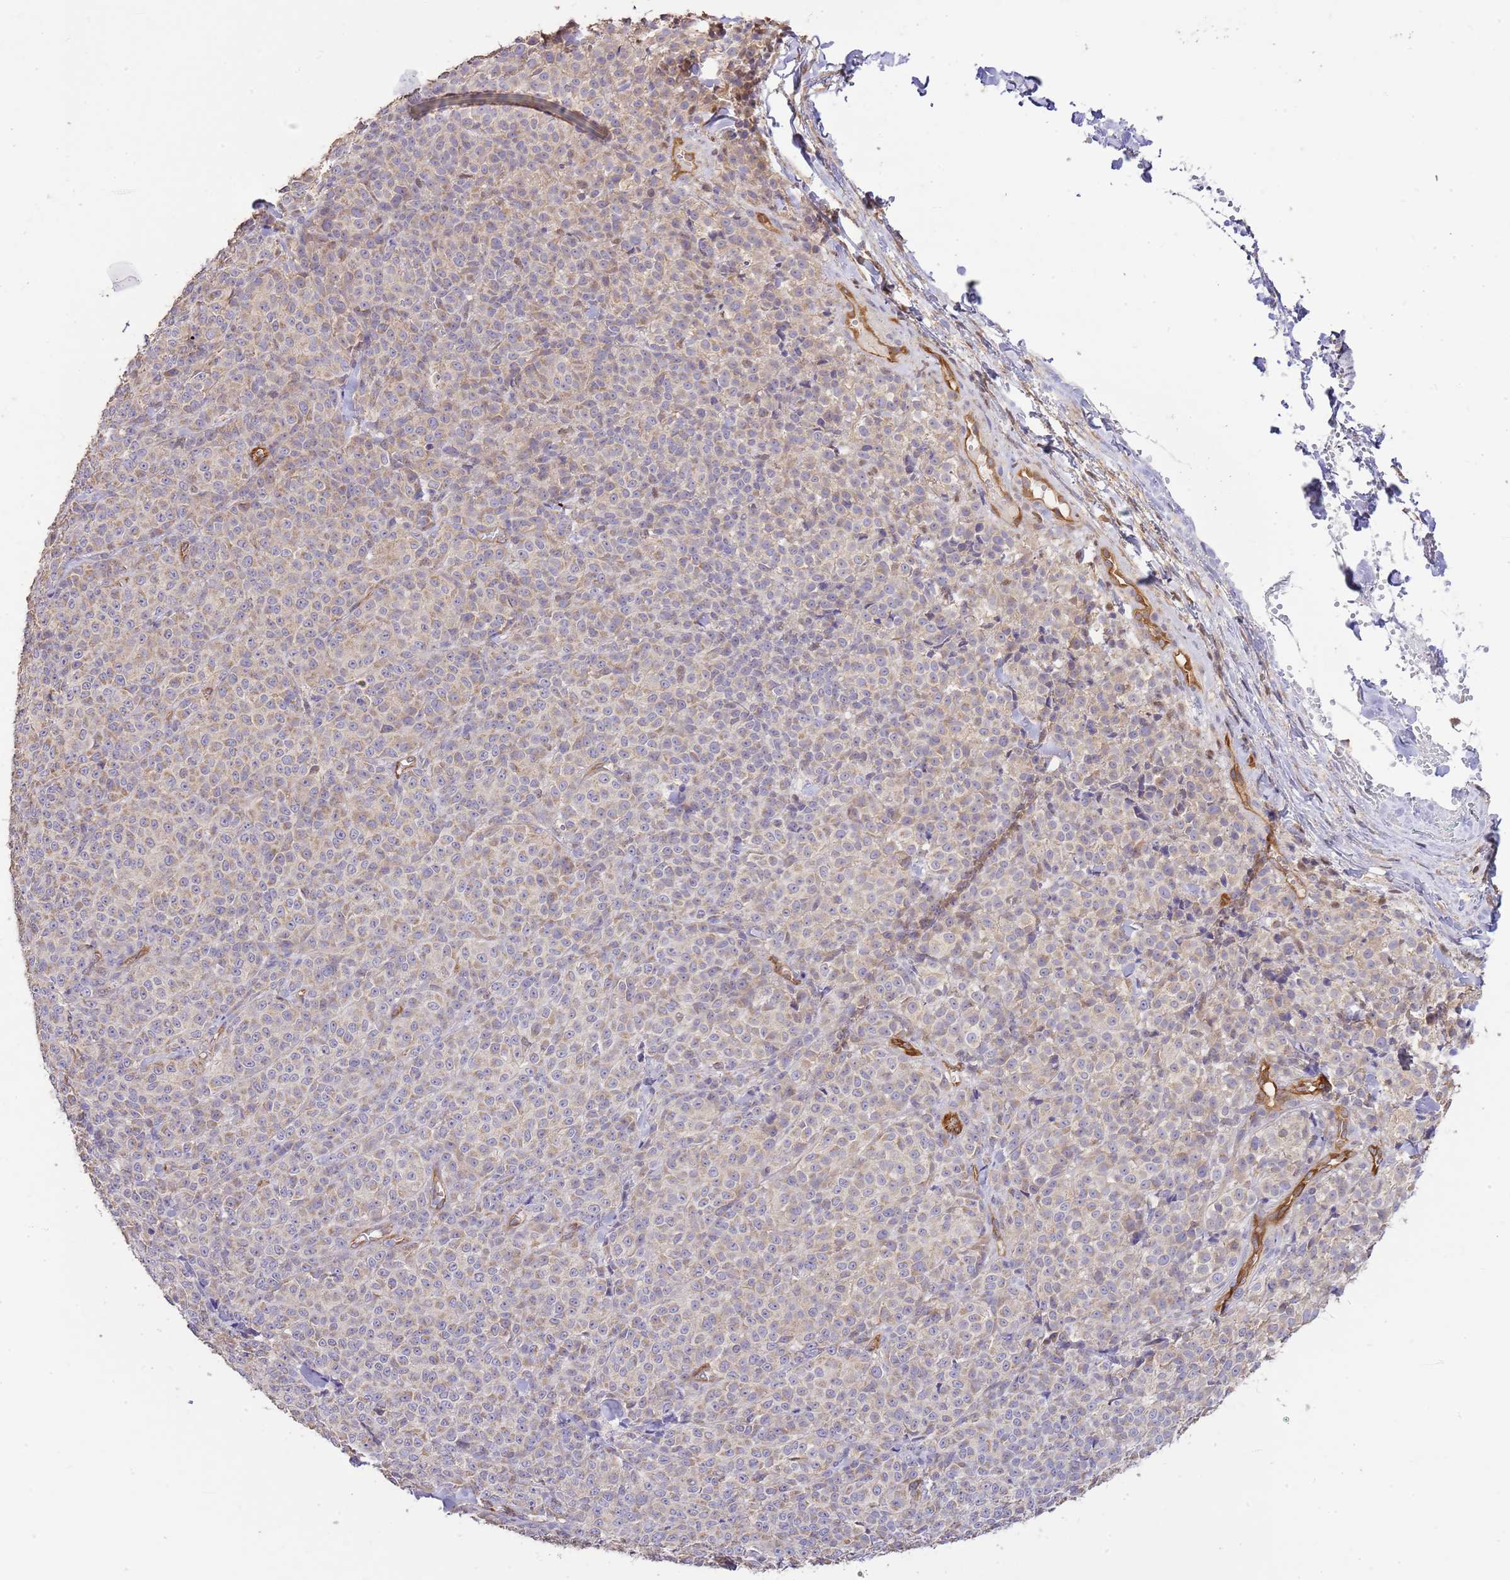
{"staining": {"intensity": "weak", "quantity": "25%-75%", "location": "cytoplasmic/membranous"}, "tissue": "melanoma", "cell_type": "Tumor cells", "image_type": "cancer", "snomed": [{"axis": "morphology", "description": "Normal tissue, NOS"}, {"axis": "morphology", "description": "Malignant melanoma, NOS"}, {"axis": "topography", "description": "Skin"}], "caption": "A photomicrograph showing weak cytoplasmic/membranous expression in about 25%-75% of tumor cells in melanoma, as visualized by brown immunohistochemical staining.", "gene": "DOCK9", "patient": {"sex": "female", "age": 34}}